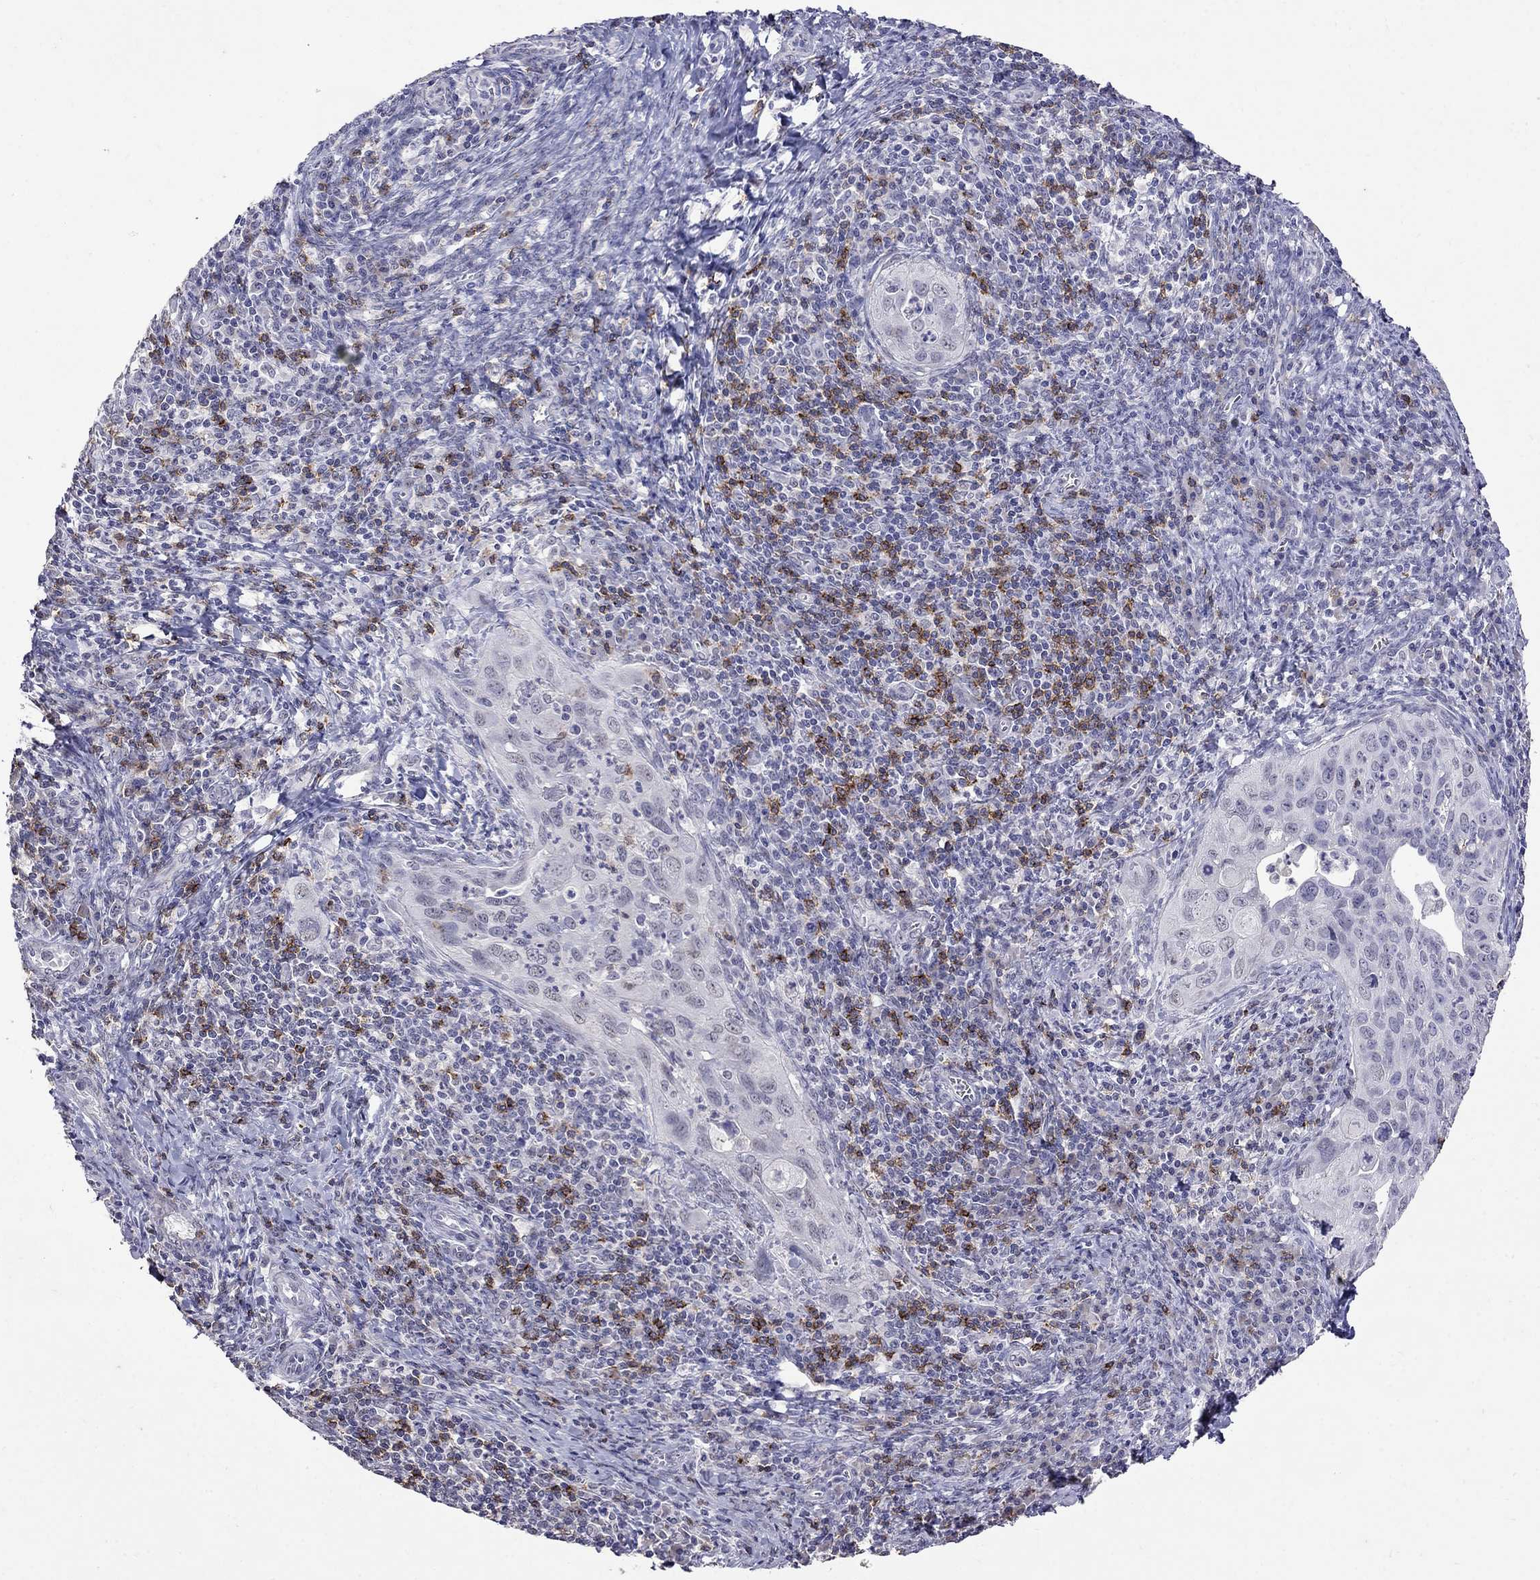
{"staining": {"intensity": "negative", "quantity": "none", "location": "none"}, "tissue": "cervical cancer", "cell_type": "Tumor cells", "image_type": "cancer", "snomed": [{"axis": "morphology", "description": "Squamous cell carcinoma, NOS"}, {"axis": "topography", "description": "Cervix"}], "caption": "DAB (3,3'-diaminobenzidine) immunohistochemical staining of cervical cancer shows no significant positivity in tumor cells.", "gene": "CD8B", "patient": {"sex": "female", "age": 26}}